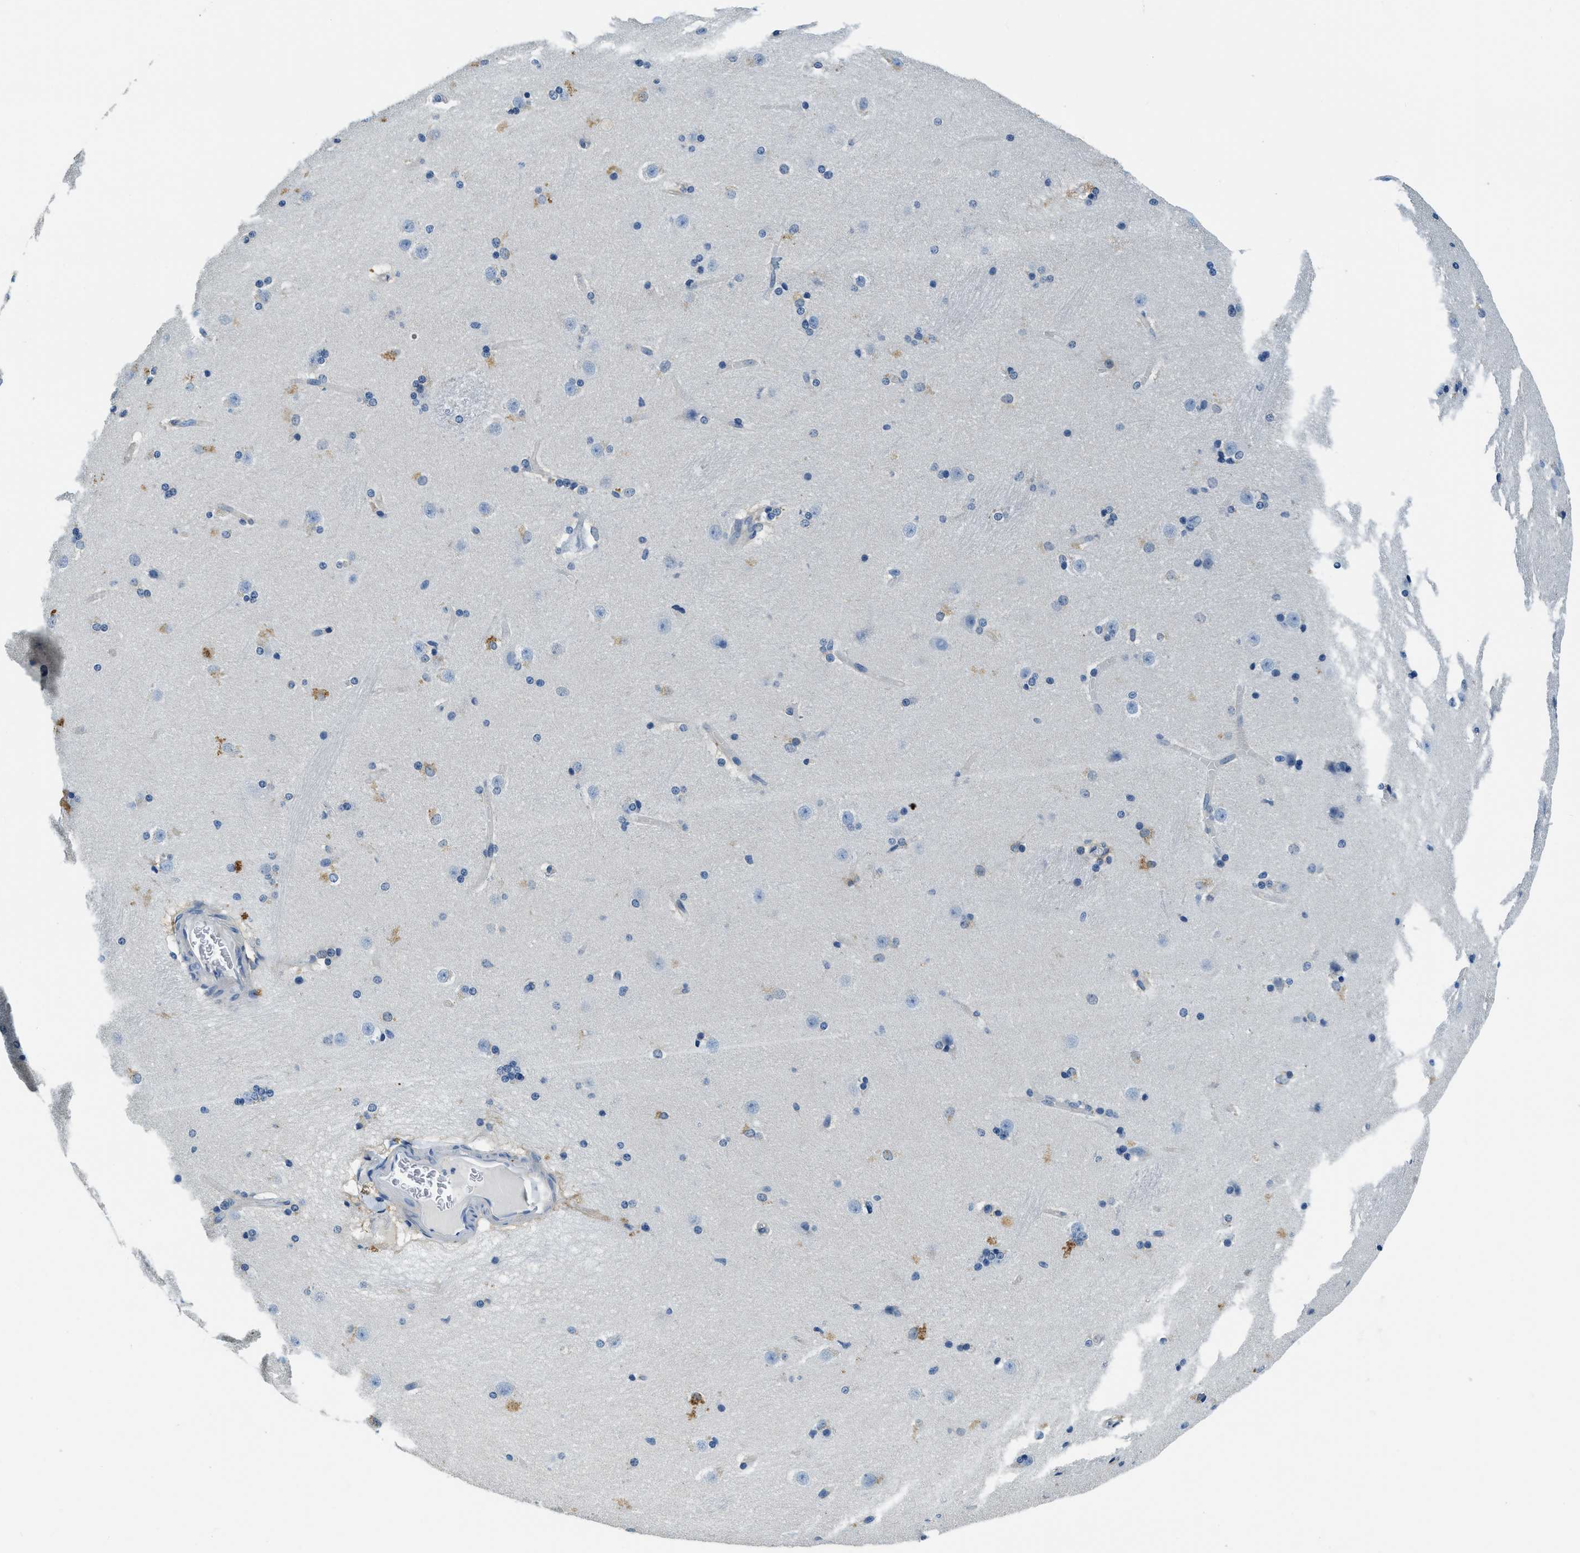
{"staining": {"intensity": "moderate", "quantity": "<25%", "location": "cytoplasmic/membranous"}, "tissue": "caudate", "cell_type": "Glial cells", "image_type": "normal", "snomed": [{"axis": "morphology", "description": "Normal tissue, NOS"}, {"axis": "topography", "description": "Lateral ventricle wall"}], "caption": "Caudate stained with DAB (3,3'-diaminobenzidine) immunohistochemistry reveals low levels of moderate cytoplasmic/membranous expression in approximately <25% of glial cells.", "gene": "TWF1", "patient": {"sex": "female", "age": 19}}